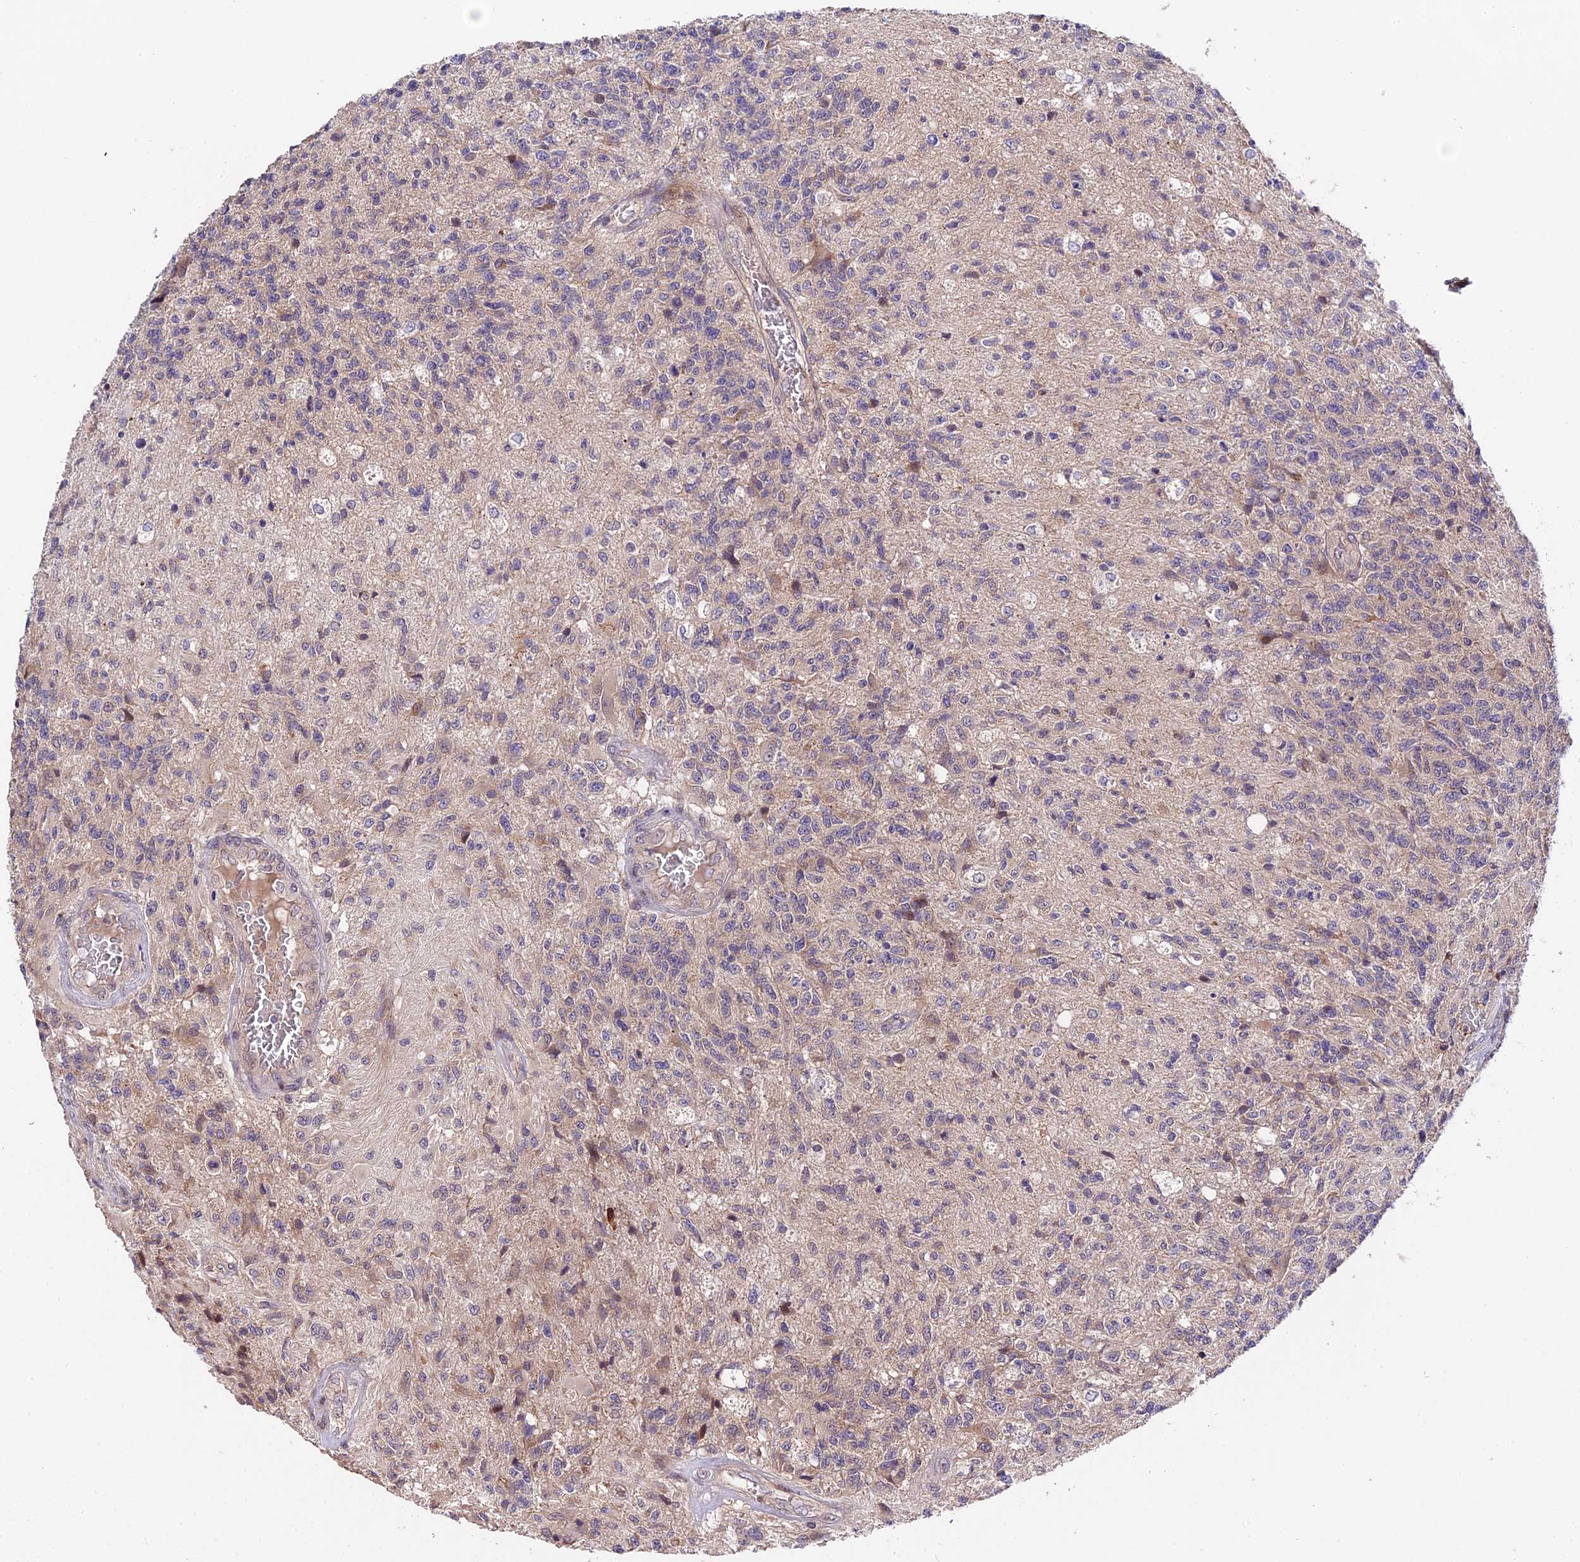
{"staining": {"intensity": "weak", "quantity": "<25%", "location": "cytoplasmic/membranous"}, "tissue": "glioma", "cell_type": "Tumor cells", "image_type": "cancer", "snomed": [{"axis": "morphology", "description": "Glioma, malignant, High grade"}, {"axis": "topography", "description": "Brain"}], "caption": "Immunohistochemistry micrograph of human malignant glioma (high-grade) stained for a protein (brown), which exhibits no staining in tumor cells.", "gene": "TRMT1", "patient": {"sex": "male", "age": 56}}